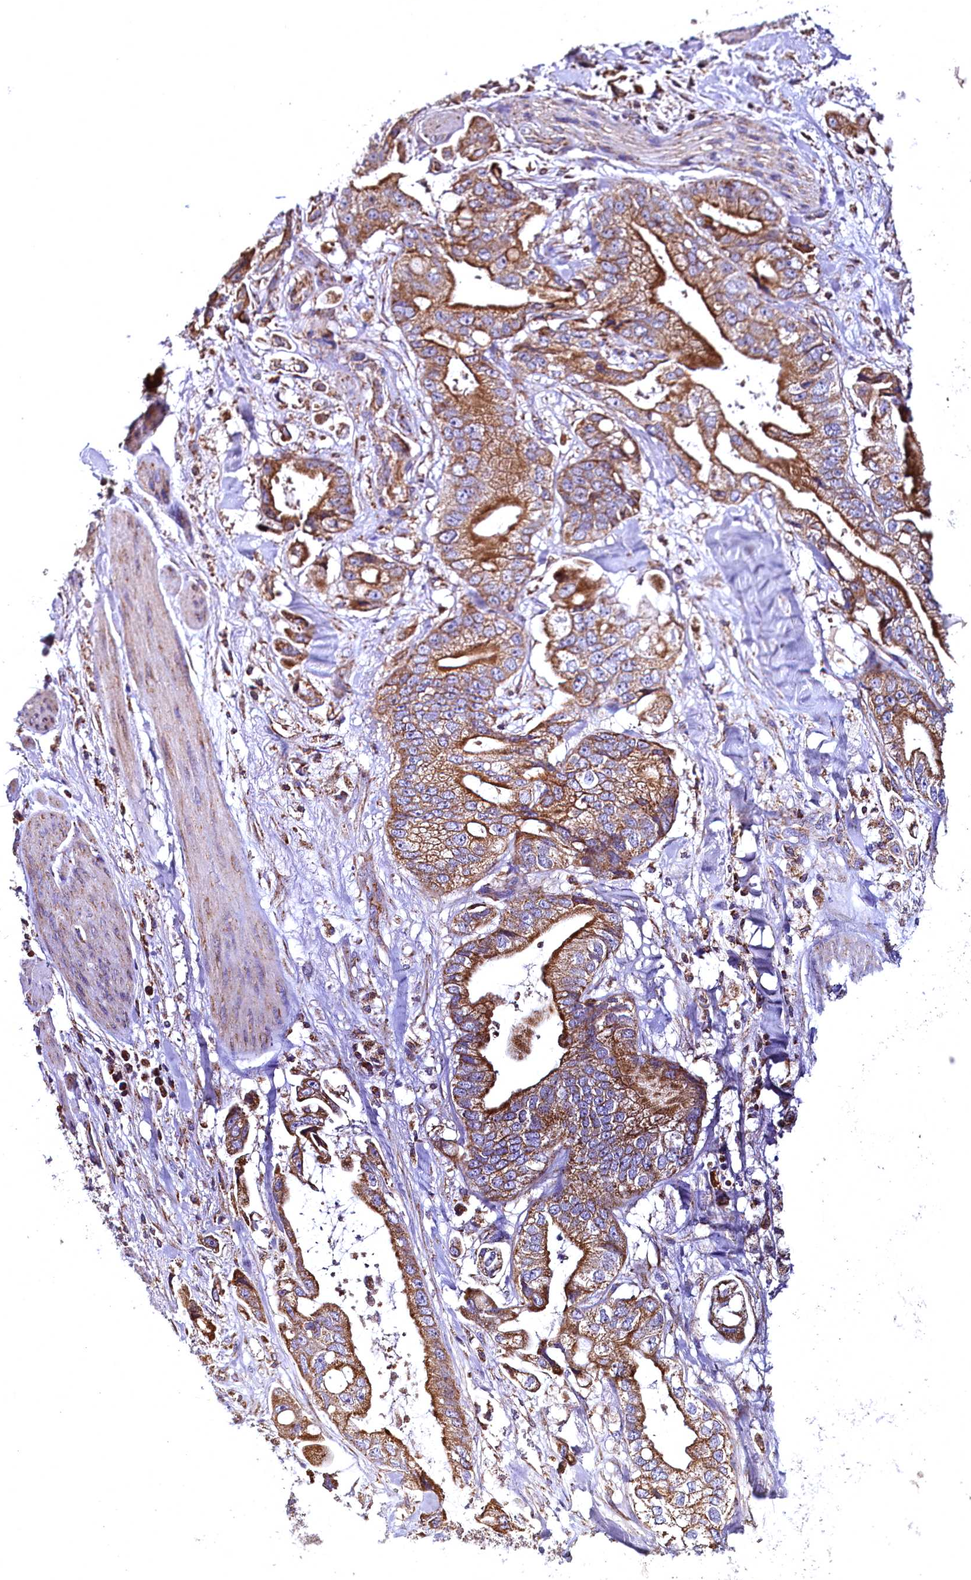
{"staining": {"intensity": "moderate", "quantity": ">75%", "location": "cytoplasmic/membranous"}, "tissue": "stomach cancer", "cell_type": "Tumor cells", "image_type": "cancer", "snomed": [{"axis": "morphology", "description": "Adenocarcinoma, NOS"}, {"axis": "topography", "description": "Stomach"}], "caption": "Protein staining shows moderate cytoplasmic/membranous staining in about >75% of tumor cells in stomach cancer (adenocarcinoma). (IHC, brightfield microscopy, high magnification).", "gene": "NUDT15", "patient": {"sex": "male", "age": 62}}